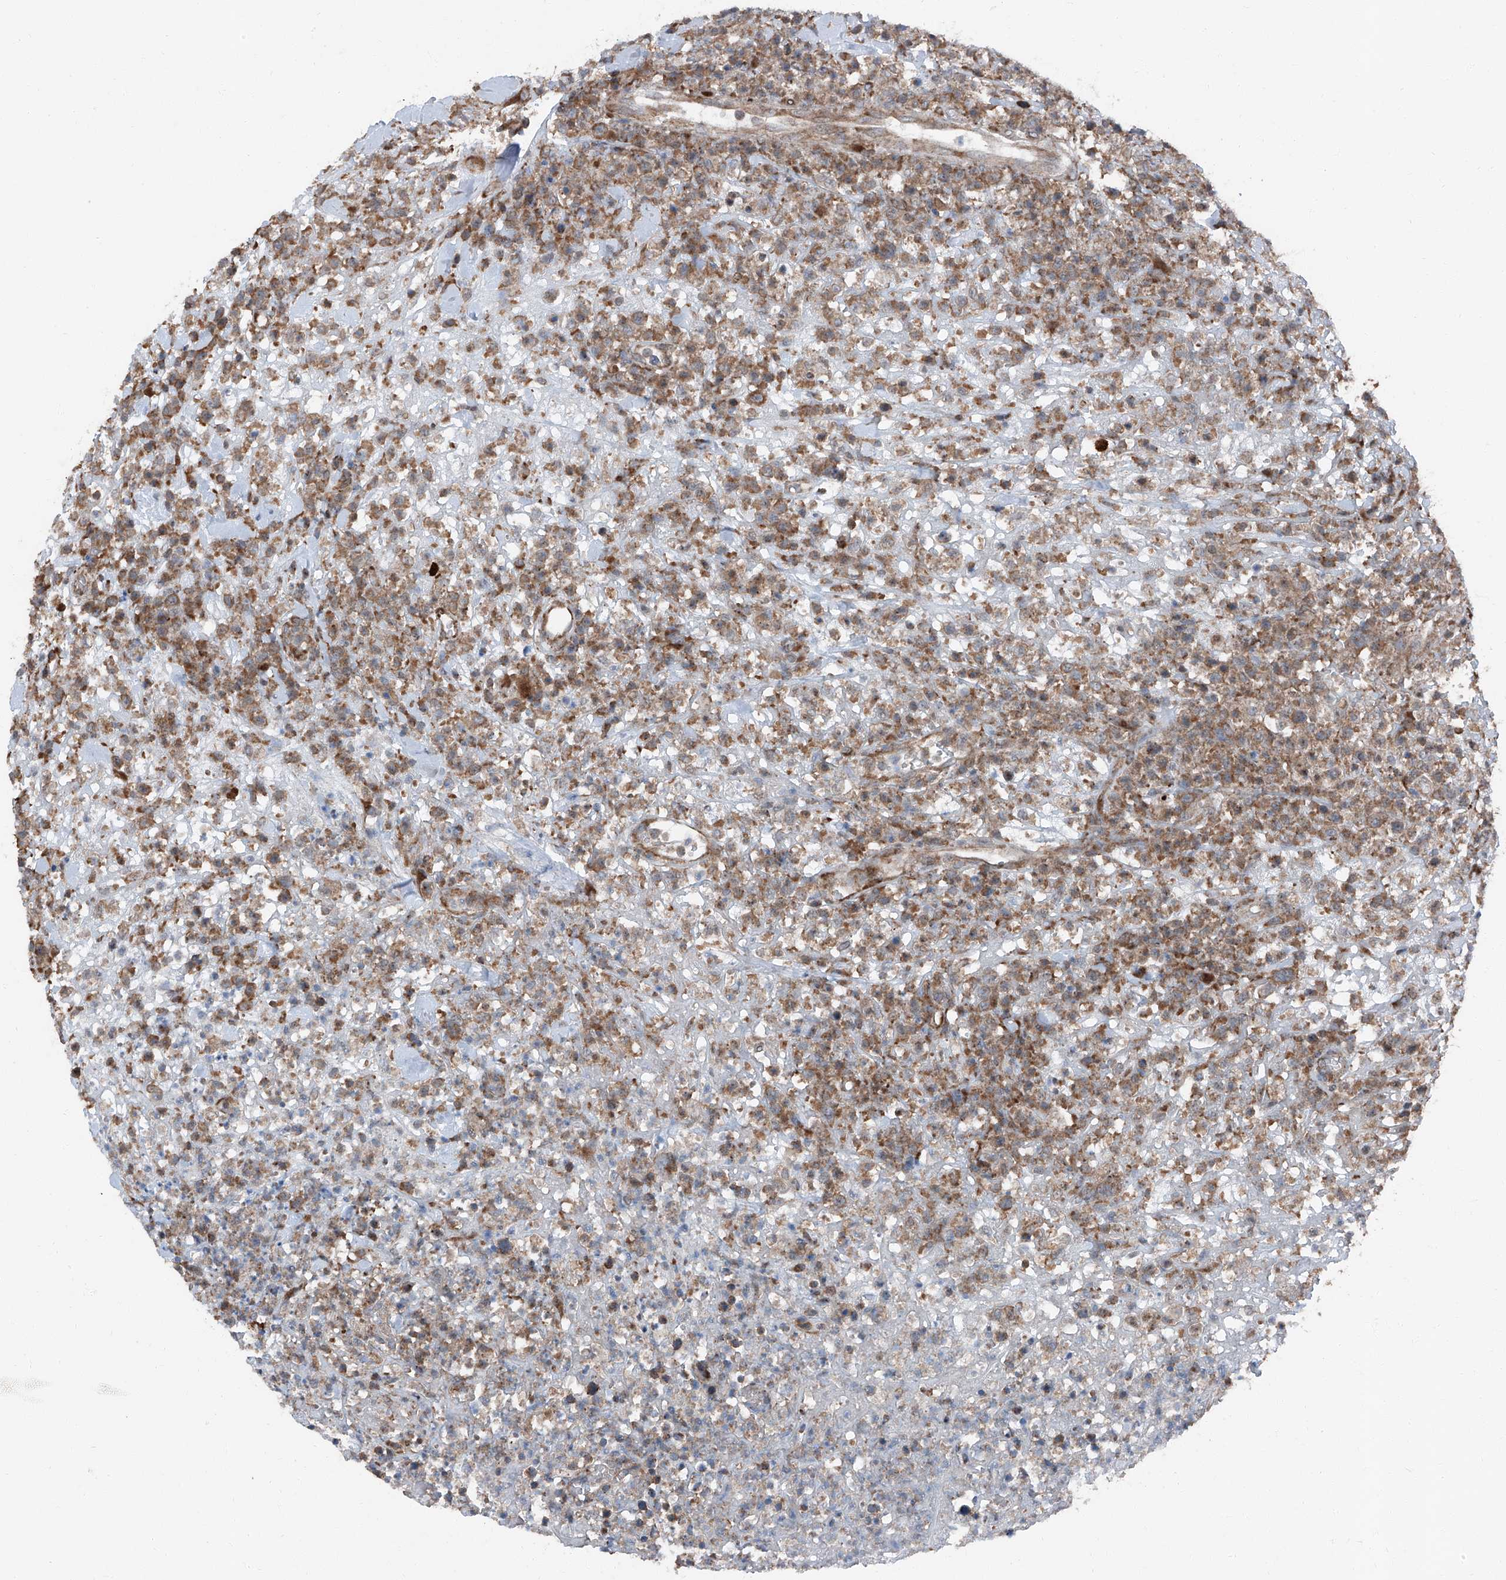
{"staining": {"intensity": "moderate", "quantity": "25%-75%", "location": "cytoplasmic/membranous"}, "tissue": "lymphoma", "cell_type": "Tumor cells", "image_type": "cancer", "snomed": [{"axis": "morphology", "description": "Malignant lymphoma, non-Hodgkin's type, High grade"}, {"axis": "topography", "description": "Colon"}], "caption": "A high-resolution photomicrograph shows IHC staining of lymphoma, which shows moderate cytoplasmic/membranous expression in about 25%-75% of tumor cells.", "gene": "LIMK1", "patient": {"sex": "female", "age": 53}}